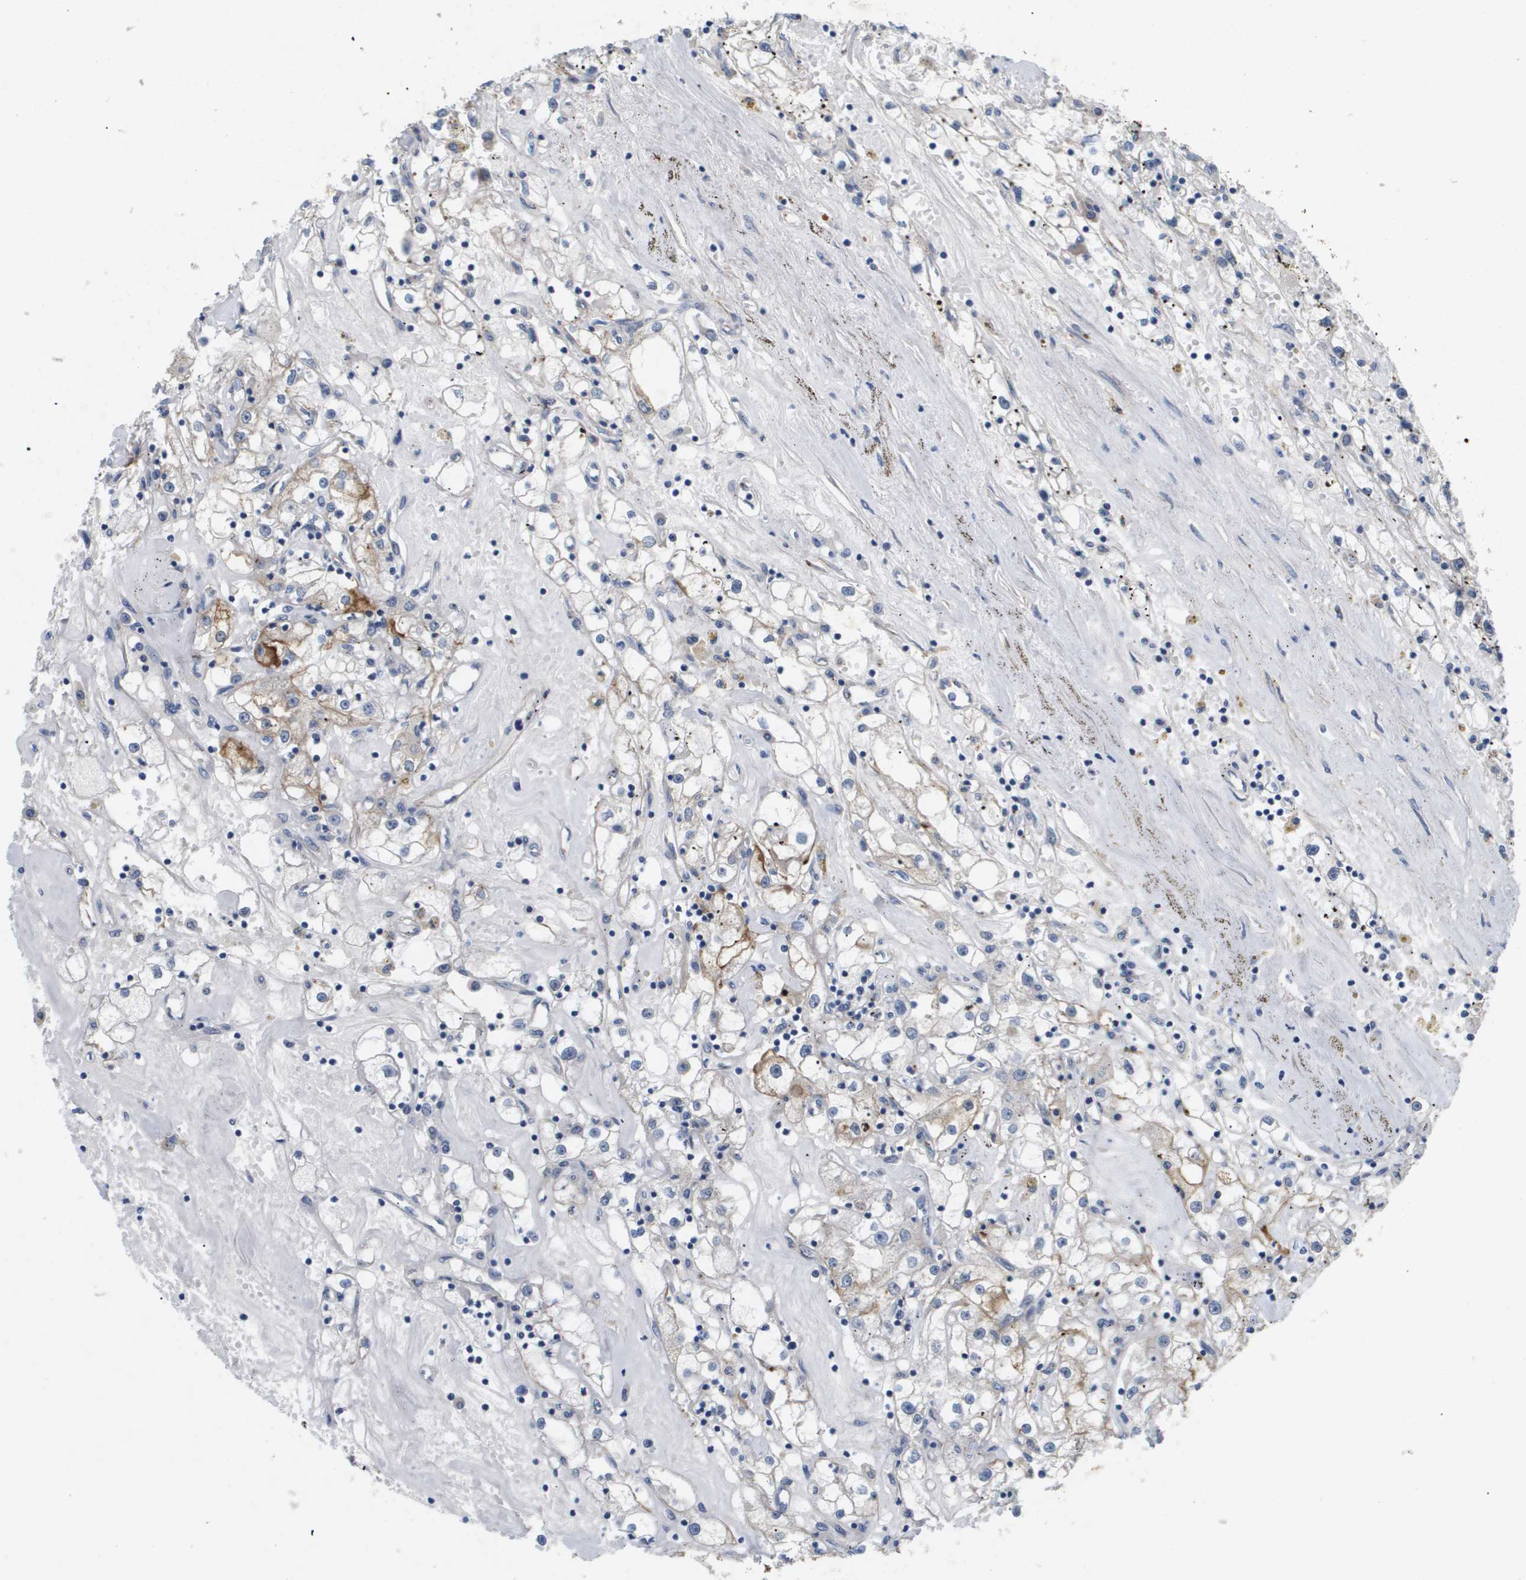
{"staining": {"intensity": "moderate", "quantity": "<25%", "location": "cytoplasmic/membranous"}, "tissue": "renal cancer", "cell_type": "Tumor cells", "image_type": "cancer", "snomed": [{"axis": "morphology", "description": "Adenocarcinoma, NOS"}, {"axis": "topography", "description": "Kidney"}], "caption": "Tumor cells reveal low levels of moderate cytoplasmic/membranous positivity in approximately <25% of cells in human renal adenocarcinoma.", "gene": "OTUD5", "patient": {"sex": "male", "age": 56}}